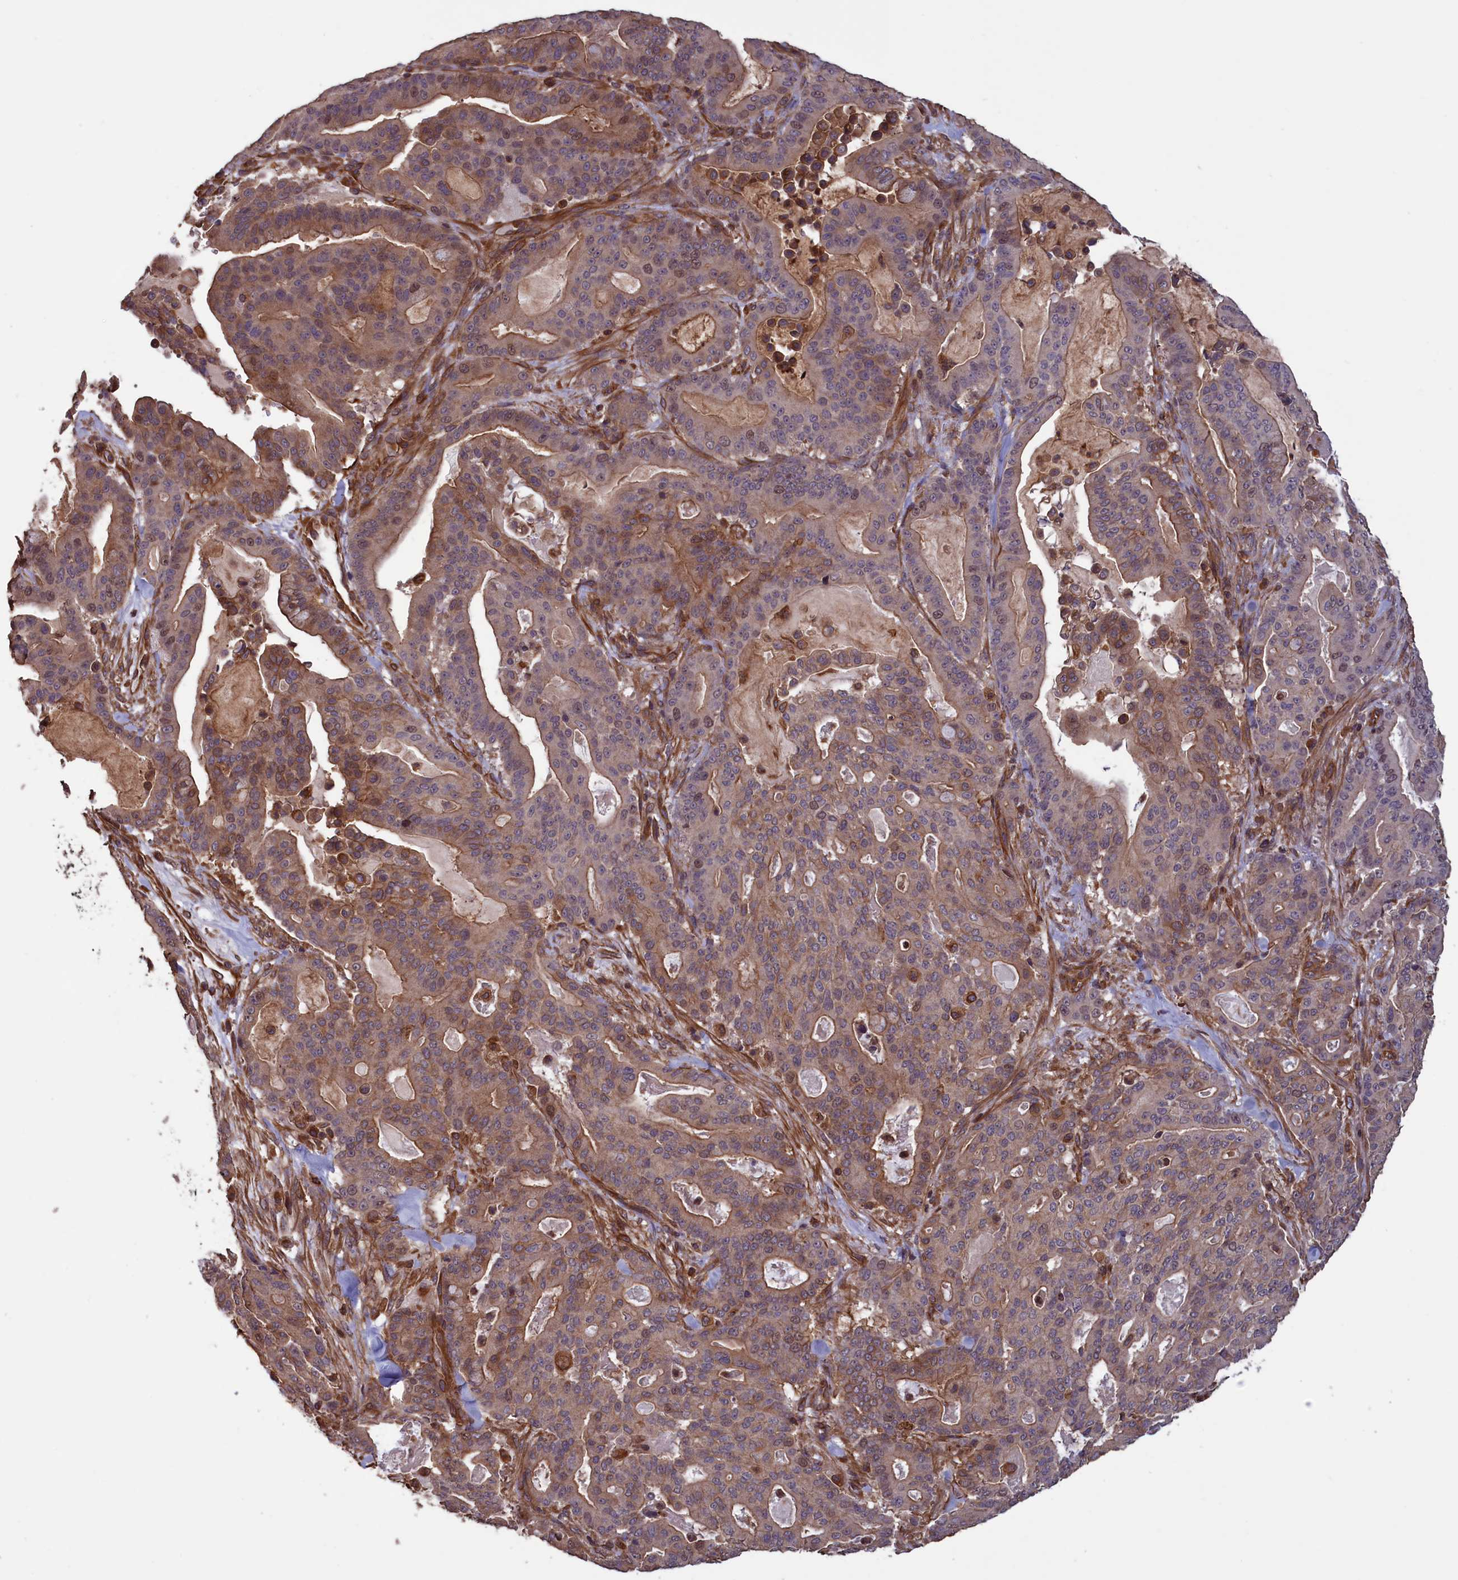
{"staining": {"intensity": "moderate", "quantity": "<25%", "location": "cytoplasmic/membranous,nuclear"}, "tissue": "pancreatic cancer", "cell_type": "Tumor cells", "image_type": "cancer", "snomed": [{"axis": "morphology", "description": "Adenocarcinoma, NOS"}, {"axis": "topography", "description": "Pancreas"}], "caption": "Immunohistochemical staining of human pancreatic adenocarcinoma demonstrates low levels of moderate cytoplasmic/membranous and nuclear staining in about <25% of tumor cells. (IHC, brightfield microscopy, high magnification).", "gene": "DAPK3", "patient": {"sex": "male", "age": 63}}